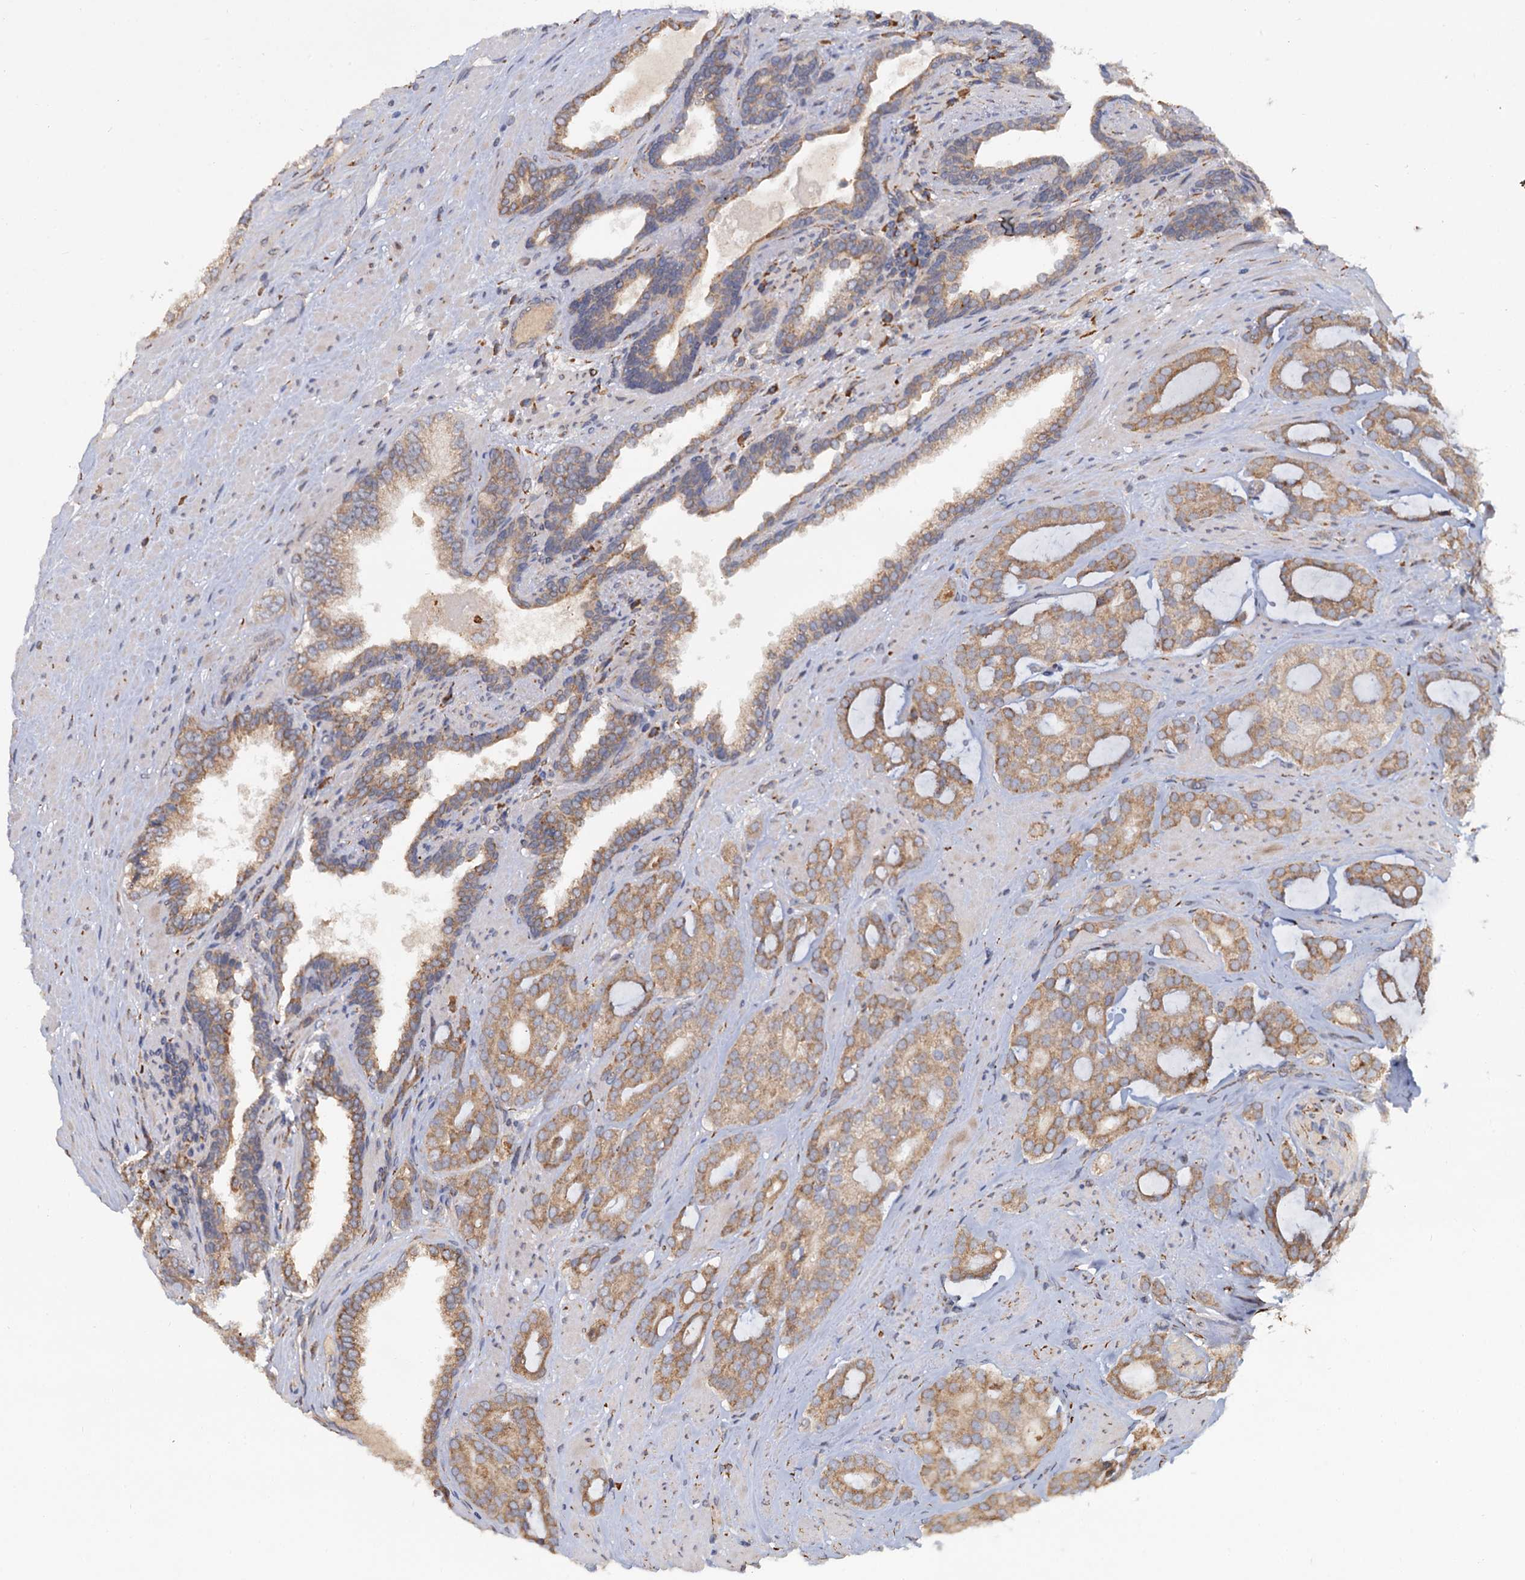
{"staining": {"intensity": "moderate", "quantity": ">75%", "location": "cytoplasmic/membranous"}, "tissue": "prostate cancer", "cell_type": "Tumor cells", "image_type": "cancer", "snomed": [{"axis": "morphology", "description": "Adenocarcinoma, High grade"}, {"axis": "topography", "description": "Prostate"}], "caption": "IHC histopathology image of neoplastic tissue: adenocarcinoma (high-grade) (prostate) stained using immunohistochemistry reveals medium levels of moderate protein expression localized specifically in the cytoplasmic/membranous of tumor cells, appearing as a cytoplasmic/membranous brown color.", "gene": "LRRC51", "patient": {"sex": "male", "age": 63}}